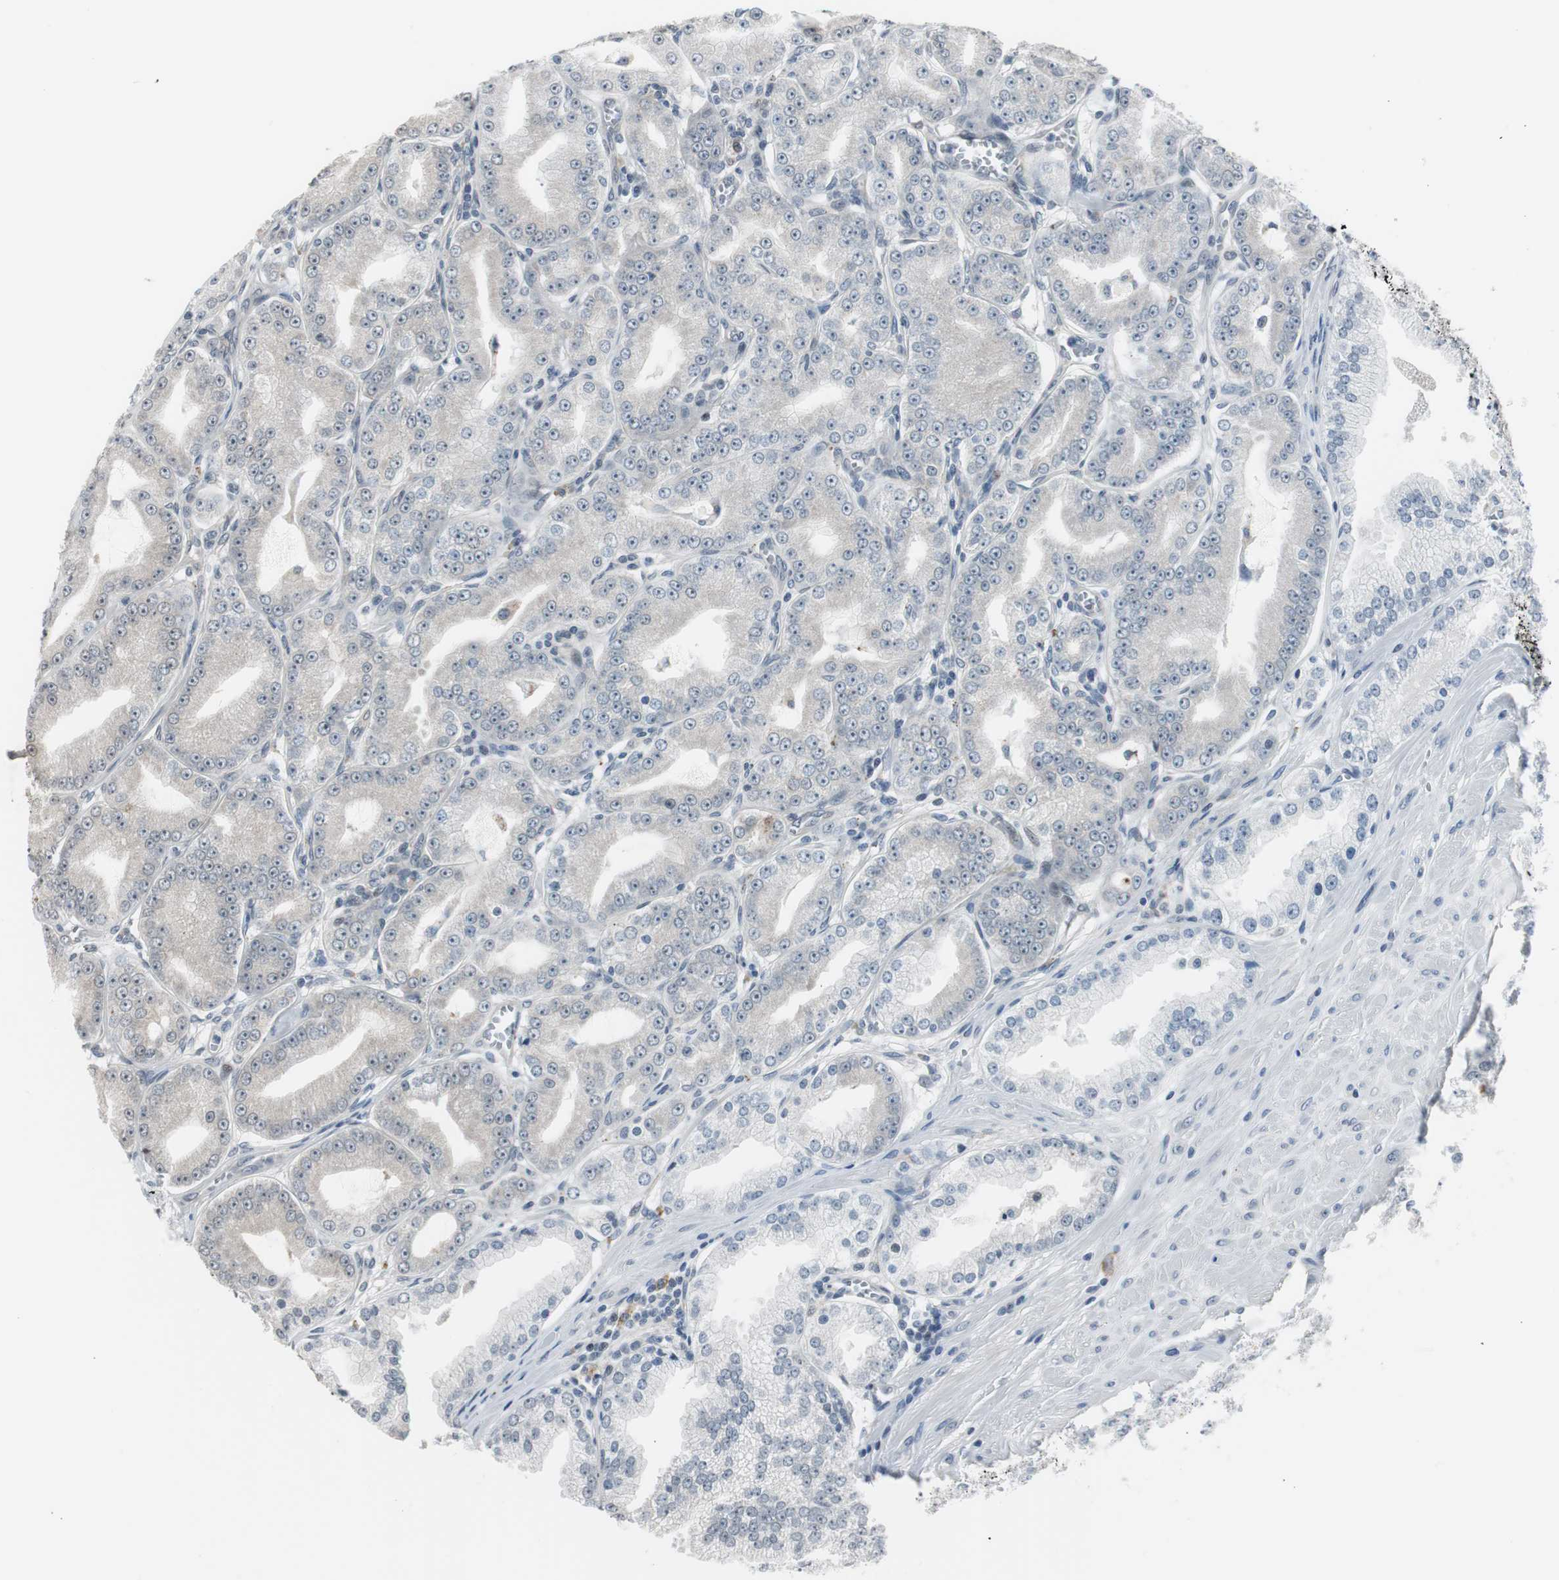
{"staining": {"intensity": "negative", "quantity": "none", "location": "none"}, "tissue": "prostate cancer", "cell_type": "Tumor cells", "image_type": "cancer", "snomed": [{"axis": "morphology", "description": "Adenocarcinoma, High grade"}, {"axis": "topography", "description": "Prostate"}], "caption": "Tumor cells are negative for brown protein staining in adenocarcinoma (high-grade) (prostate). Brightfield microscopy of immunohistochemistry stained with DAB (brown) and hematoxylin (blue), captured at high magnification.", "gene": "BOLA1", "patient": {"sex": "male", "age": 61}}